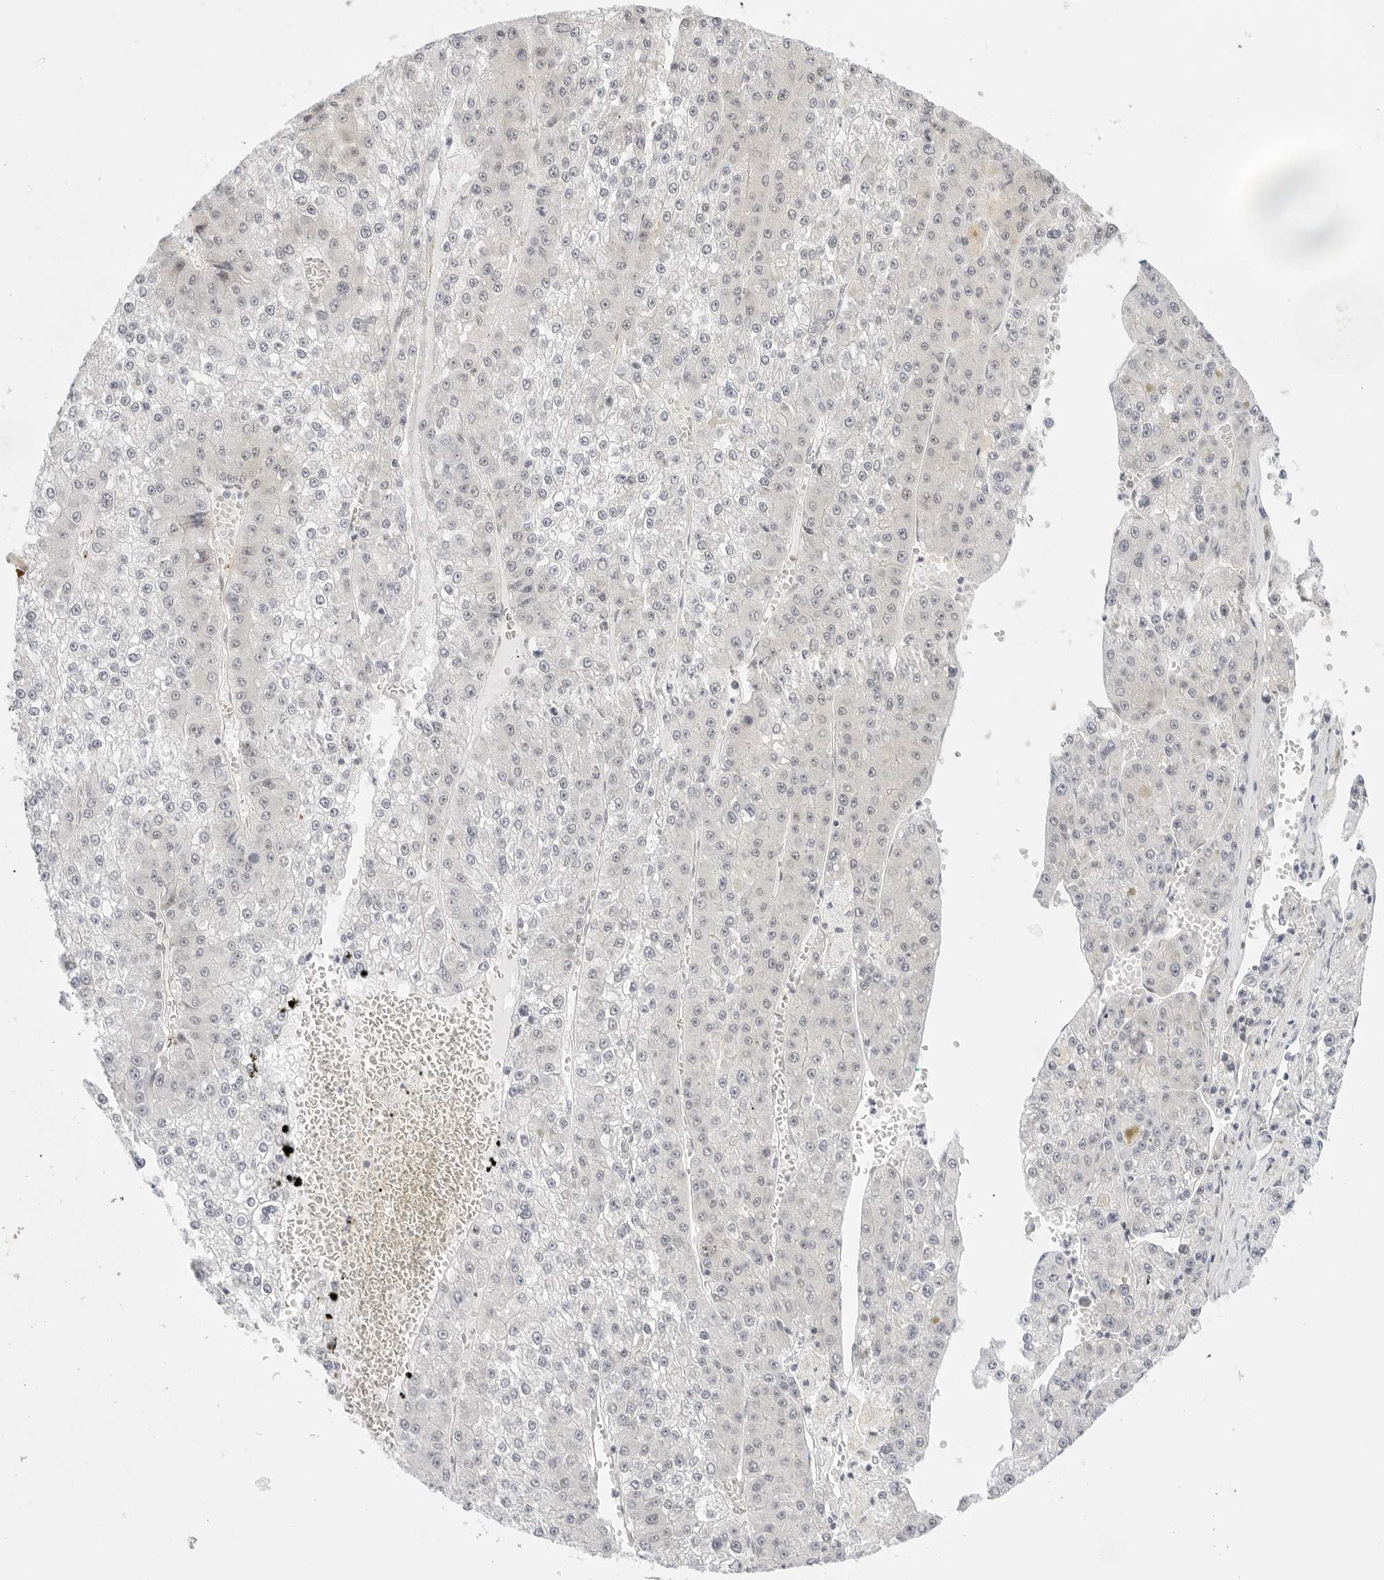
{"staining": {"intensity": "negative", "quantity": "none", "location": "none"}, "tissue": "liver cancer", "cell_type": "Tumor cells", "image_type": "cancer", "snomed": [{"axis": "morphology", "description": "Carcinoma, Hepatocellular, NOS"}, {"axis": "topography", "description": "Liver"}], "caption": "DAB immunohistochemical staining of liver cancer (hepatocellular carcinoma) shows no significant staining in tumor cells.", "gene": "TCP1", "patient": {"sex": "female", "age": 73}}